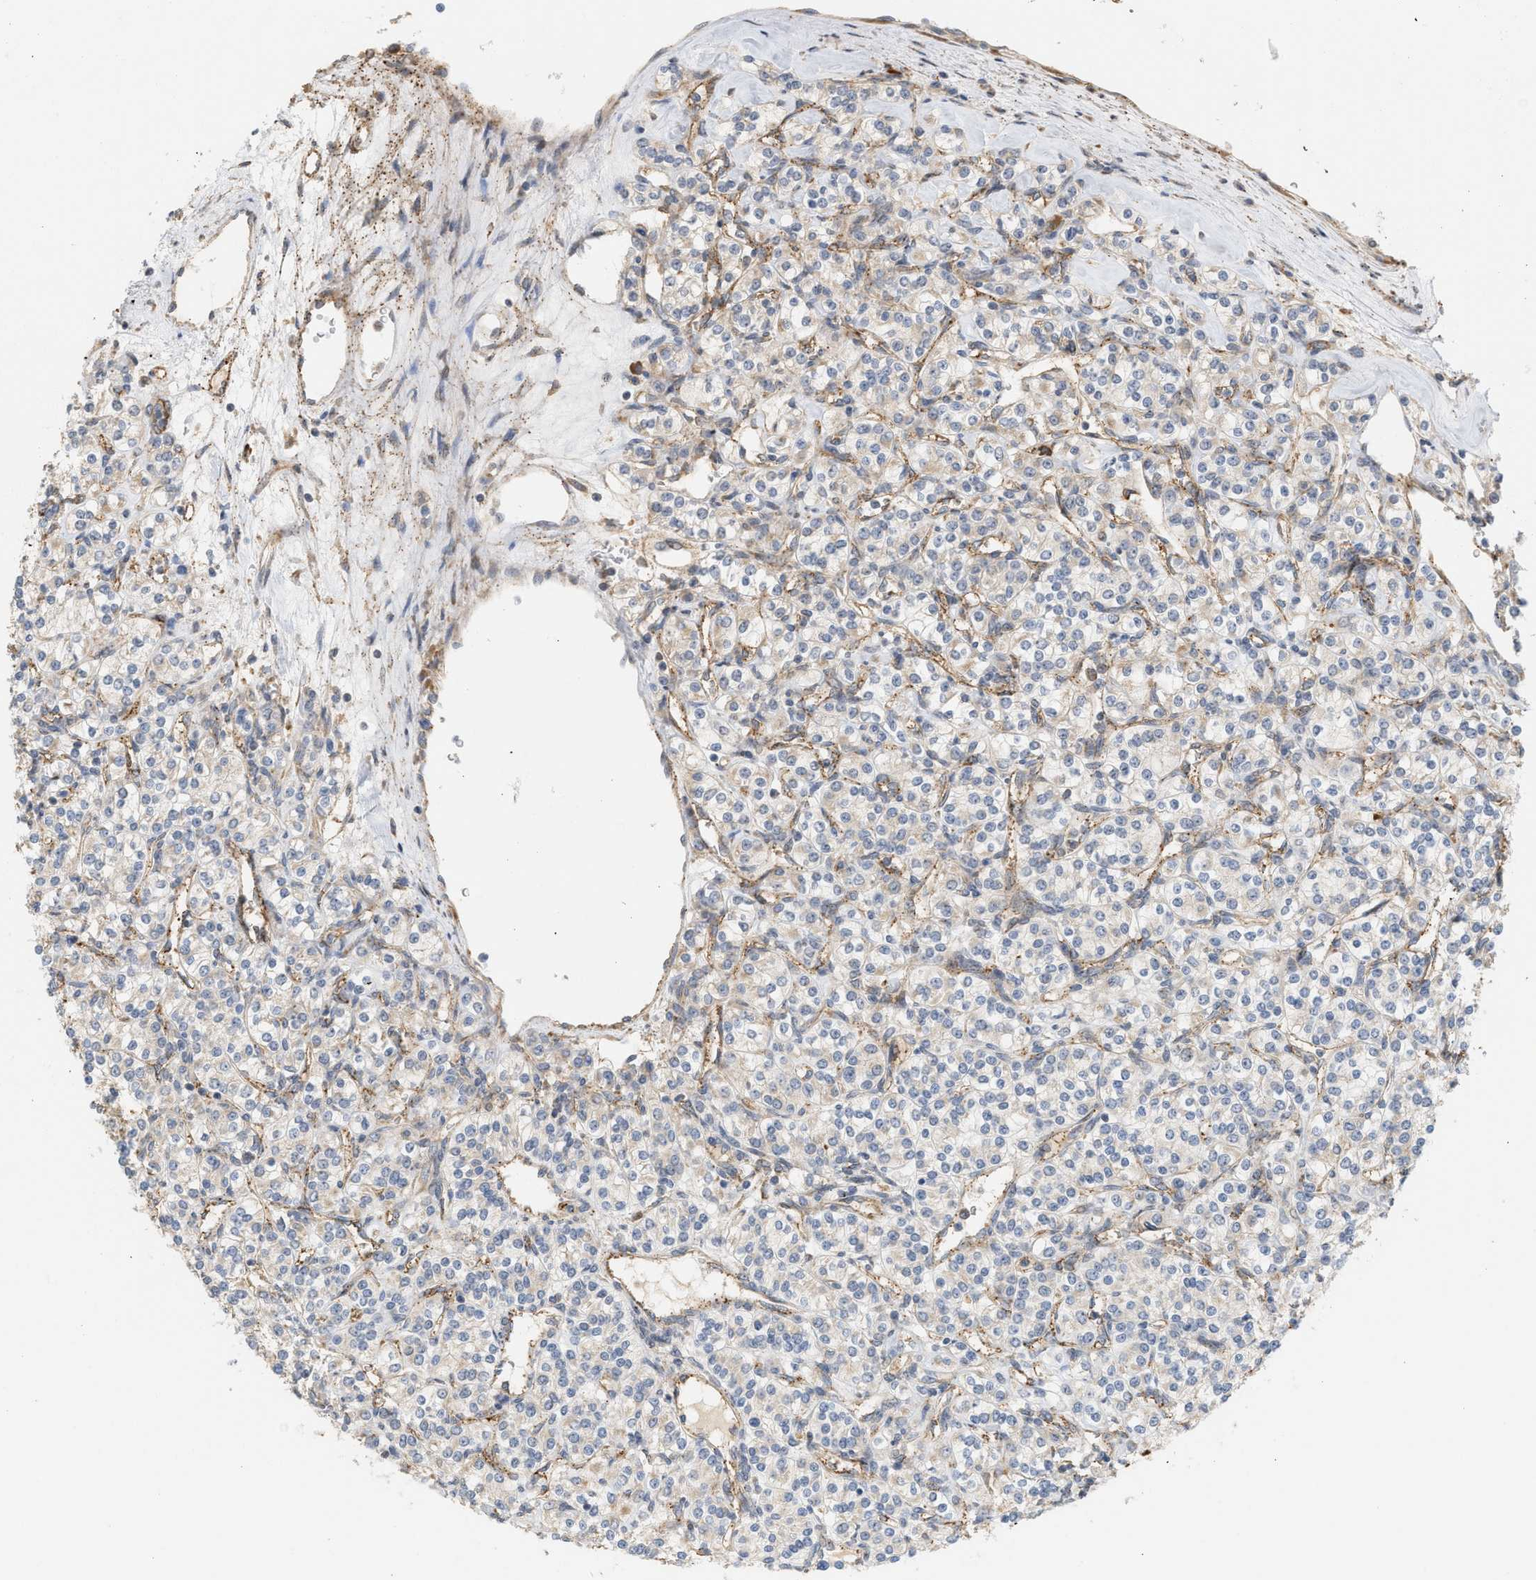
{"staining": {"intensity": "weak", "quantity": "<25%", "location": "cytoplasmic/membranous"}, "tissue": "renal cancer", "cell_type": "Tumor cells", "image_type": "cancer", "snomed": [{"axis": "morphology", "description": "Adenocarcinoma, NOS"}, {"axis": "topography", "description": "Kidney"}], "caption": "The IHC micrograph has no significant positivity in tumor cells of renal adenocarcinoma tissue.", "gene": "SVOP", "patient": {"sex": "male", "age": 77}}